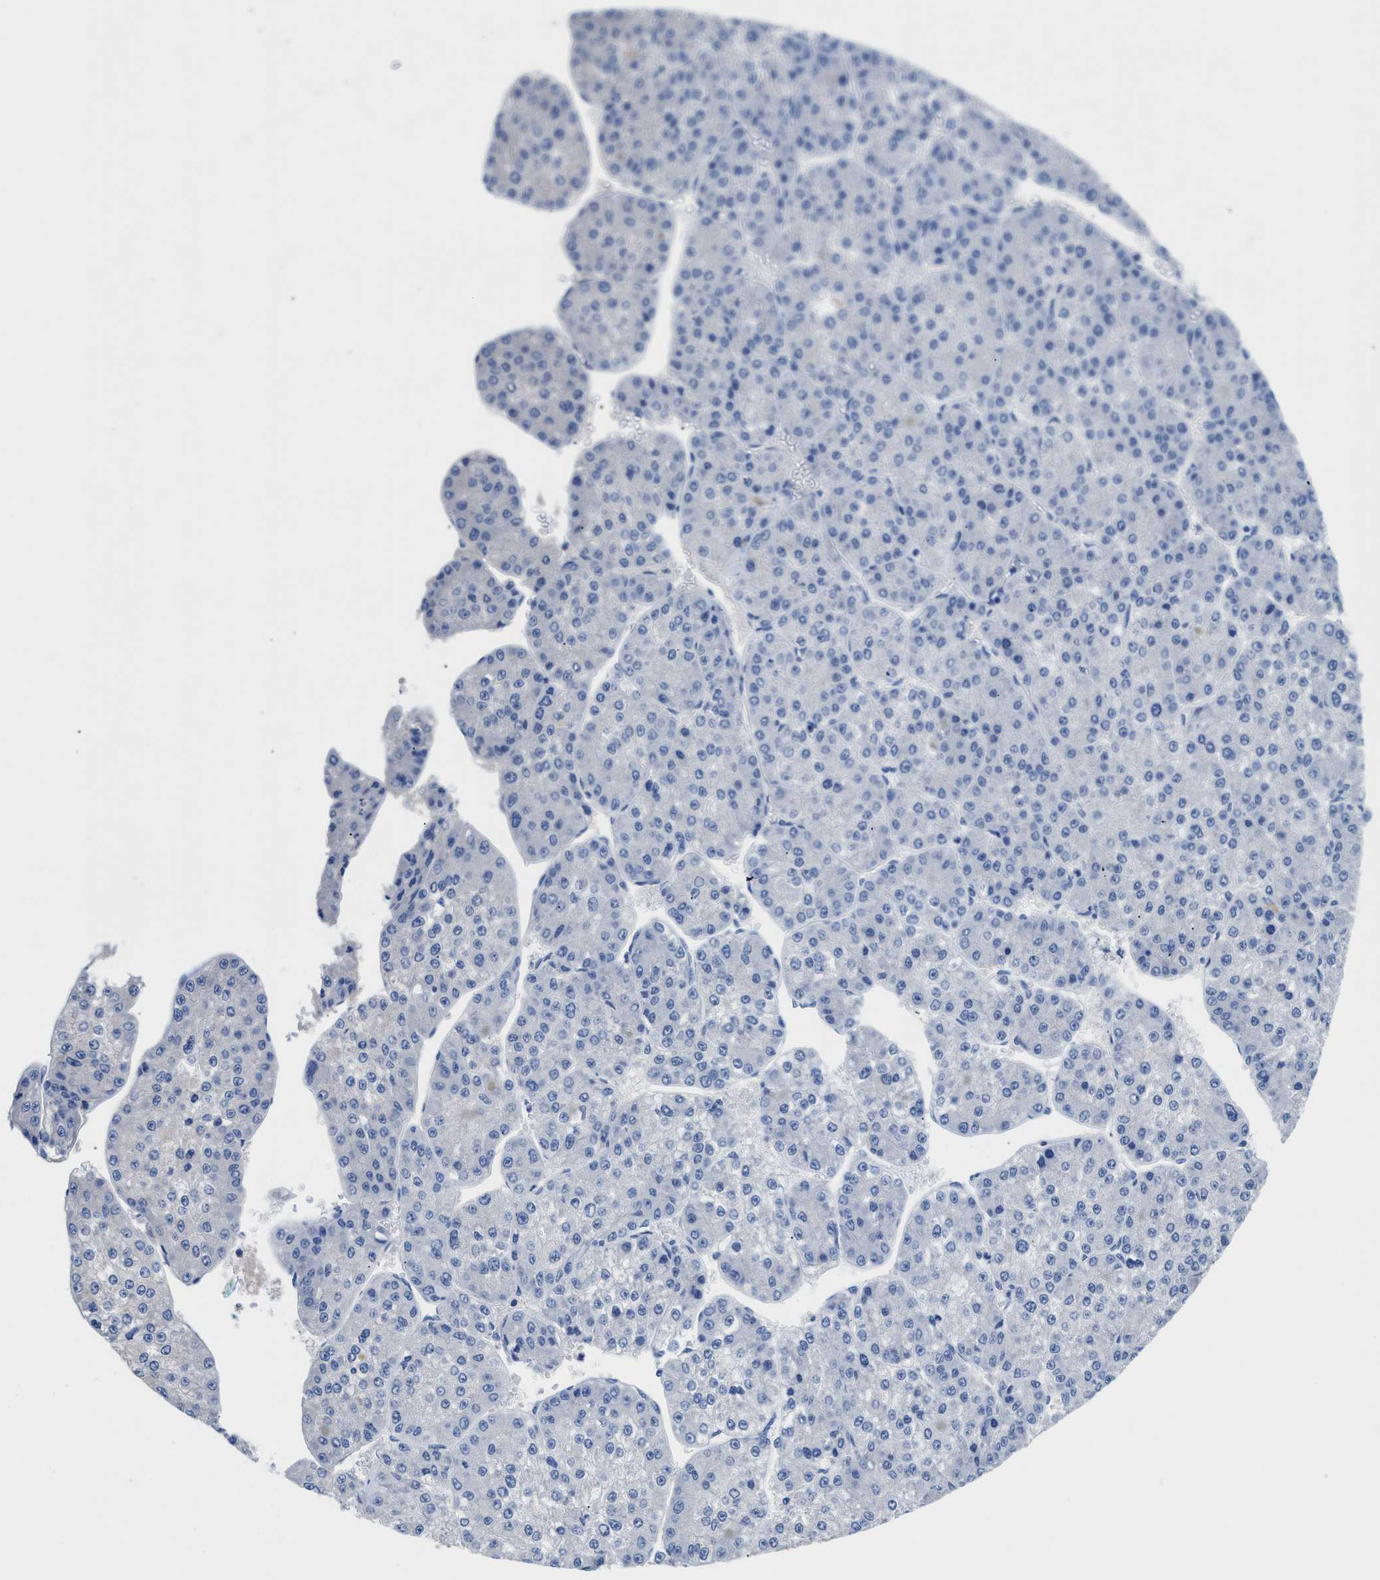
{"staining": {"intensity": "negative", "quantity": "none", "location": "none"}, "tissue": "liver cancer", "cell_type": "Tumor cells", "image_type": "cancer", "snomed": [{"axis": "morphology", "description": "Carcinoma, Hepatocellular, NOS"}, {"axis": "topography", "description": "Liver"}], "caption": "Protein analysis of liver cancer displays no significant staining in tumor cells.", "gene": "SLFN13", "patient": {"sex": "female", "age": 73}}